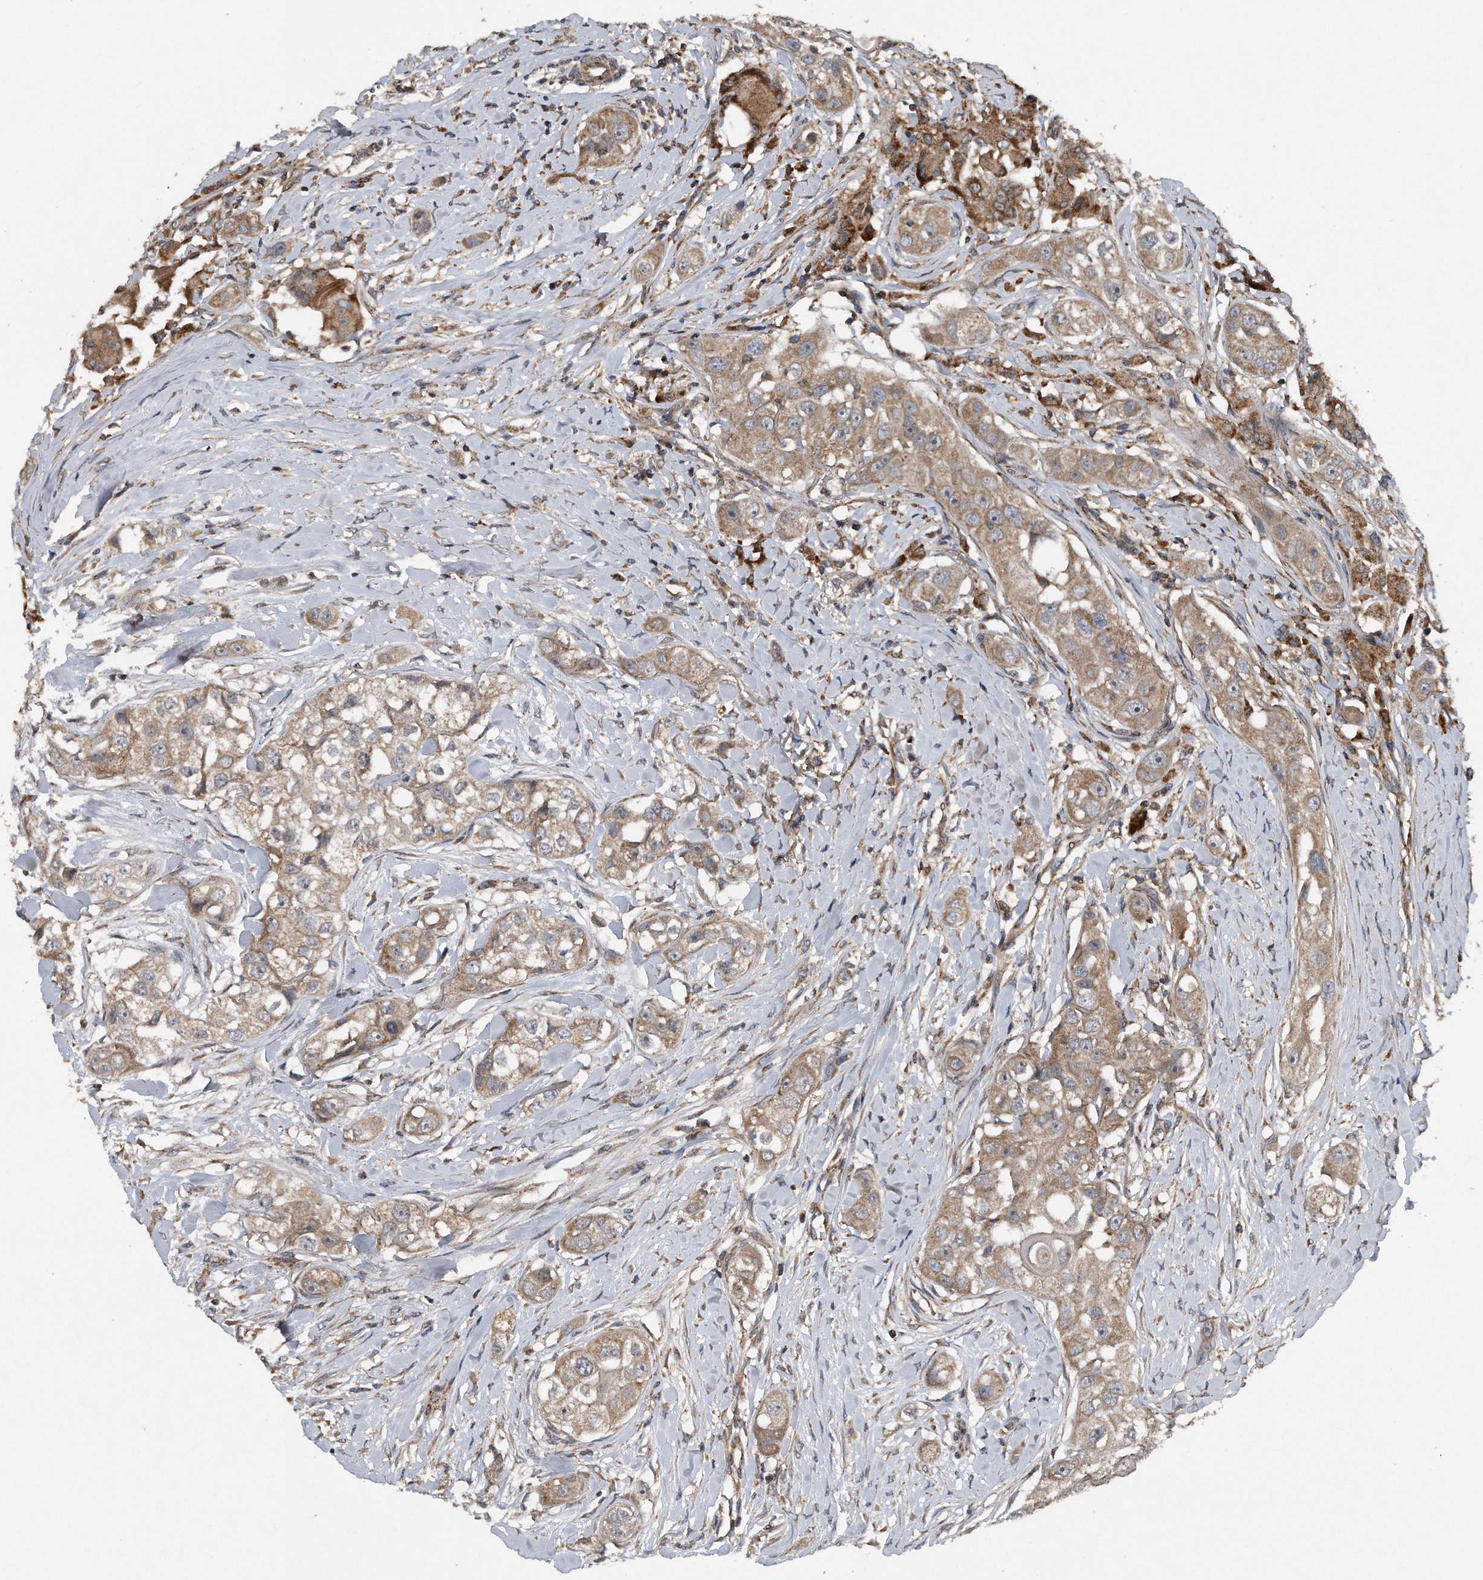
{"staining": {"intensity": "weak", "quantity": ">75%", "location": "cytoplasmic/membranous"}, "tissue": "head and neck cancer", "cell_type": "Tumor cells", "image_type": "cancer", "snomed": [{"axis": "morphology", "description": "Normal tissue, NOS"}, {"axis": "morphology", "description": "Squamous cell carcinoma, NOS"}, {"axis": "topography", "description": "Skeletal muscle"}, {"axis": "topography", "description": "Head-Neck"}], "caption": "Tumor cells demonstrate low levels of weak cytoplasmic/membranous staining in approximately >75% of cells in human head and neck cancer. (IHC, brightfield microscopy, high magnification).", "gene": "ALPK2", "patient": {"sex": "male", "age": 51}}